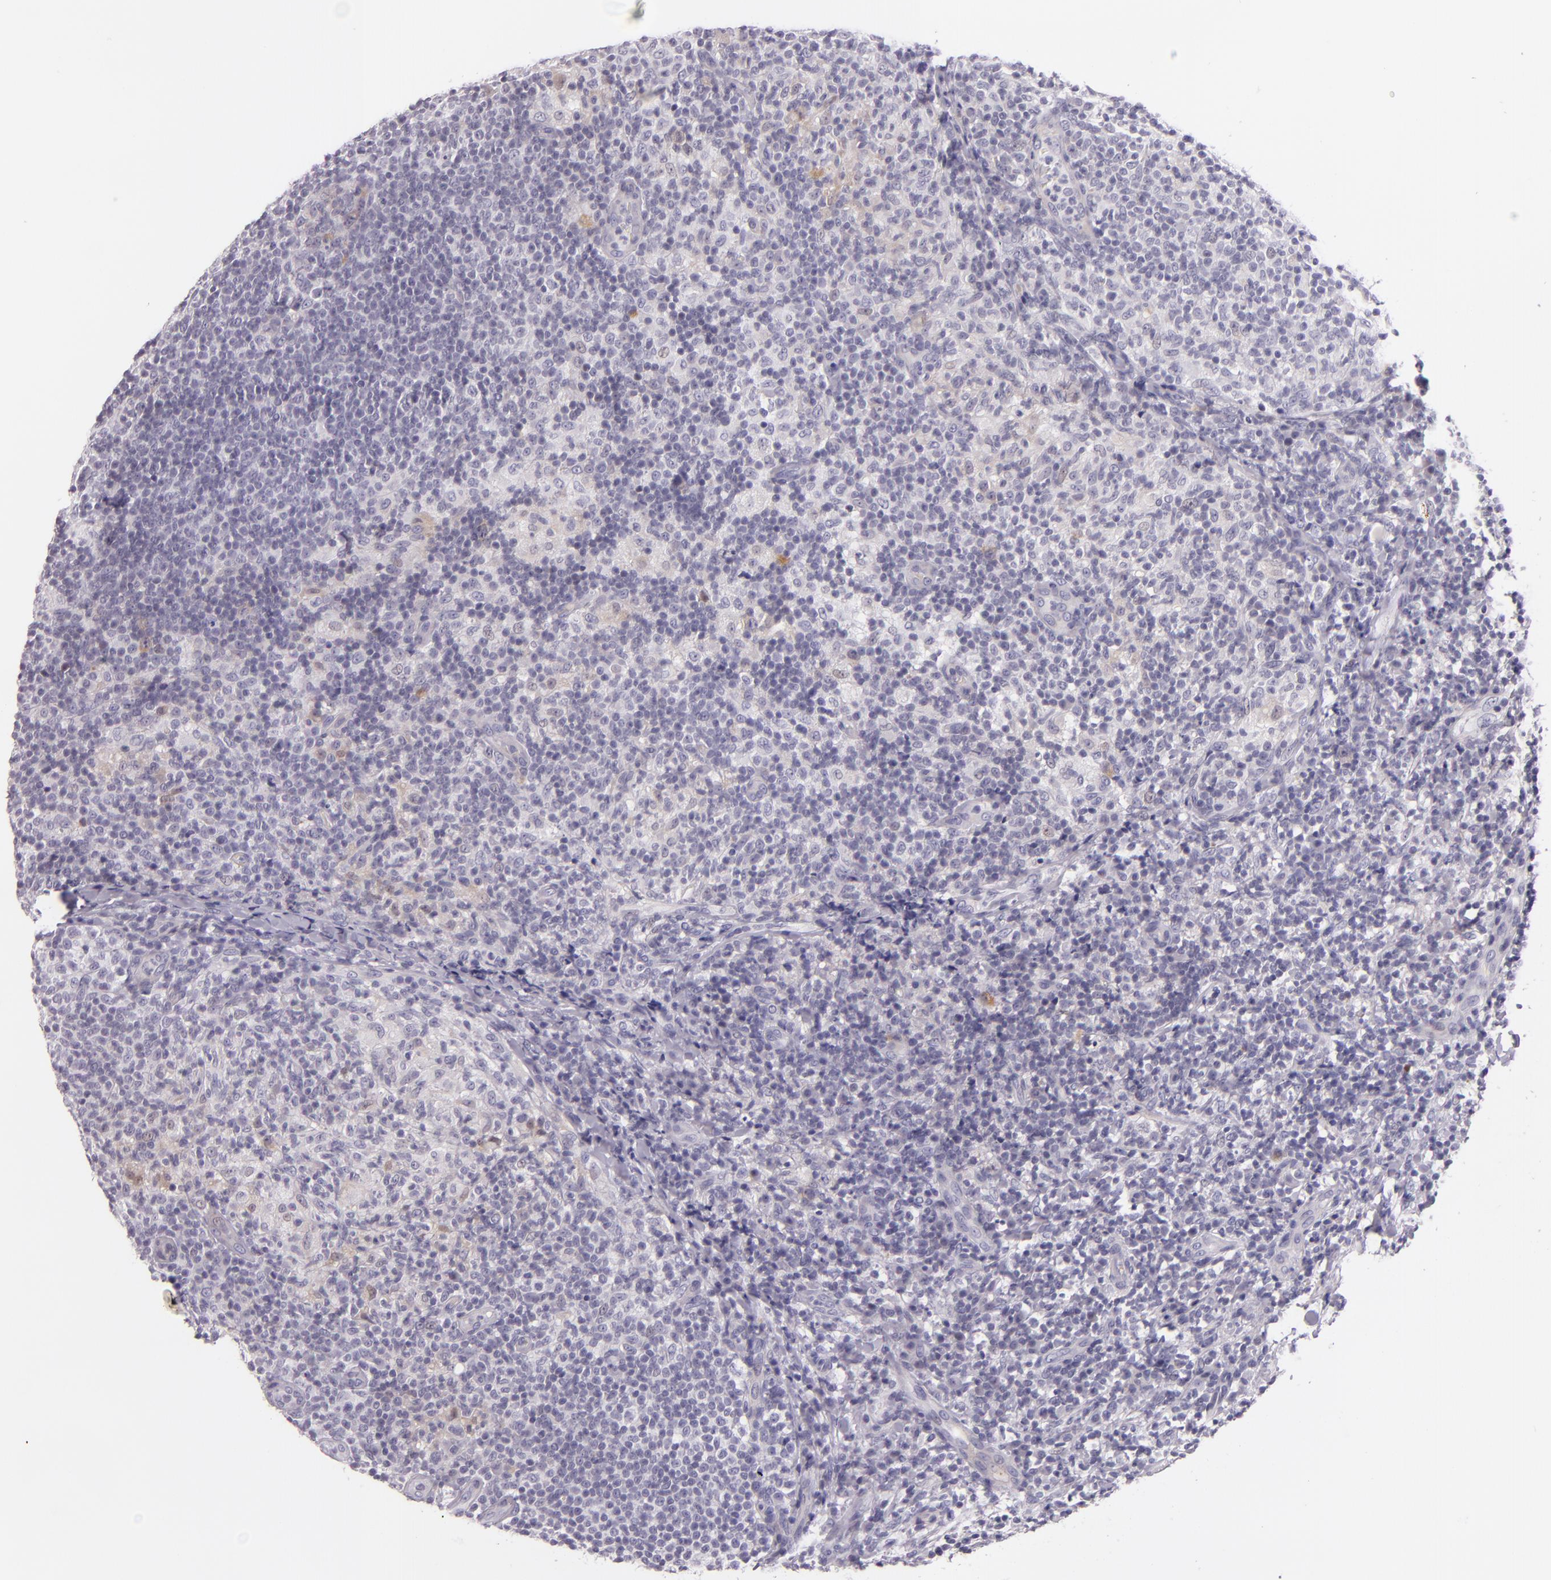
{"staining": {"intensity": "weak", "quantity": "<25%", "location": "cytoplasmic/membranous"}, "tissue": "lymph node", "cell_type": "Germinal center cells", "image_type": "normal", "snomed": [{"axis": "morphology", "description": "Normal tissue, NOS"}, {"axis": "morphology", "description": "Inflammation, NOS"}, {"axis": "topography", "description": "Lymph node"}], "caption": "Histopathology image shows no significant protein positivity in germinal center cells of benign lymph node. Brightfield microscopy of IHC stained with DAB (brown) and hematoxylin (blue), captured at high magnification.", "gene": "HSP90AA1", "patient": {"sex": "male", "age": 46}}